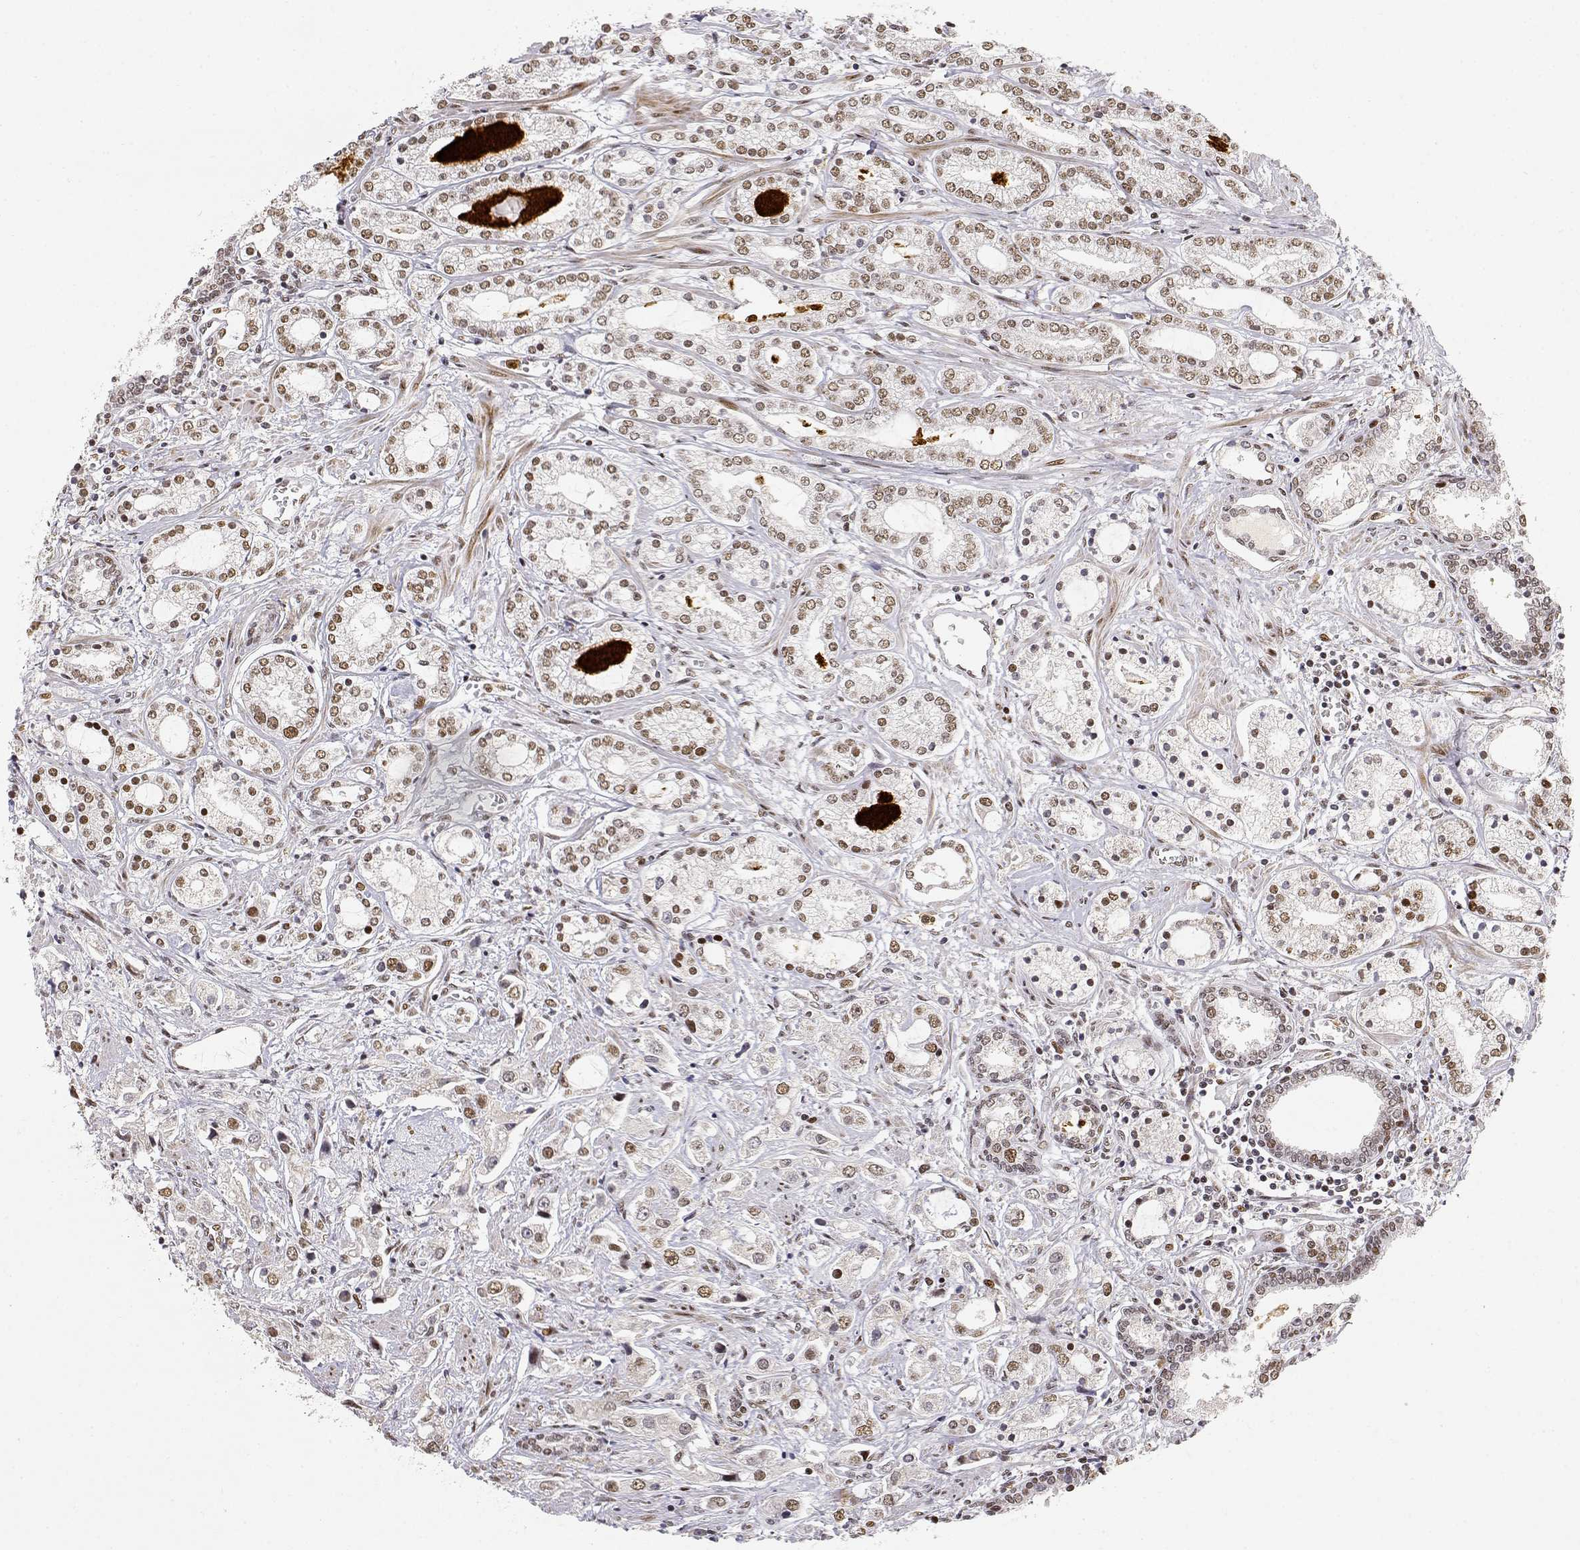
{"staining": {"intensity": "weak", "quantity": ">75%", "location": "nuclear"}, "tissue": "prostate cancer", "cell_type": "Tumor cells", "image_type": "cancer", "snomed": [{"axis": "morphology", "description": "Adenocarcinoma, Medium grade"}, {"axis": "topography", "description": "Prostate"}], "caption": "Medium-grade adenocarcinoma (prostate) stained with DAB (3,3'-diaminobenzidine) immunohistochemistry (IHC) exhibits low levels of weak nuclear positivity in approximately >75% of tumor cells.", "gene": "RSF1", "patient": {"sex": "male", "age": 57}}